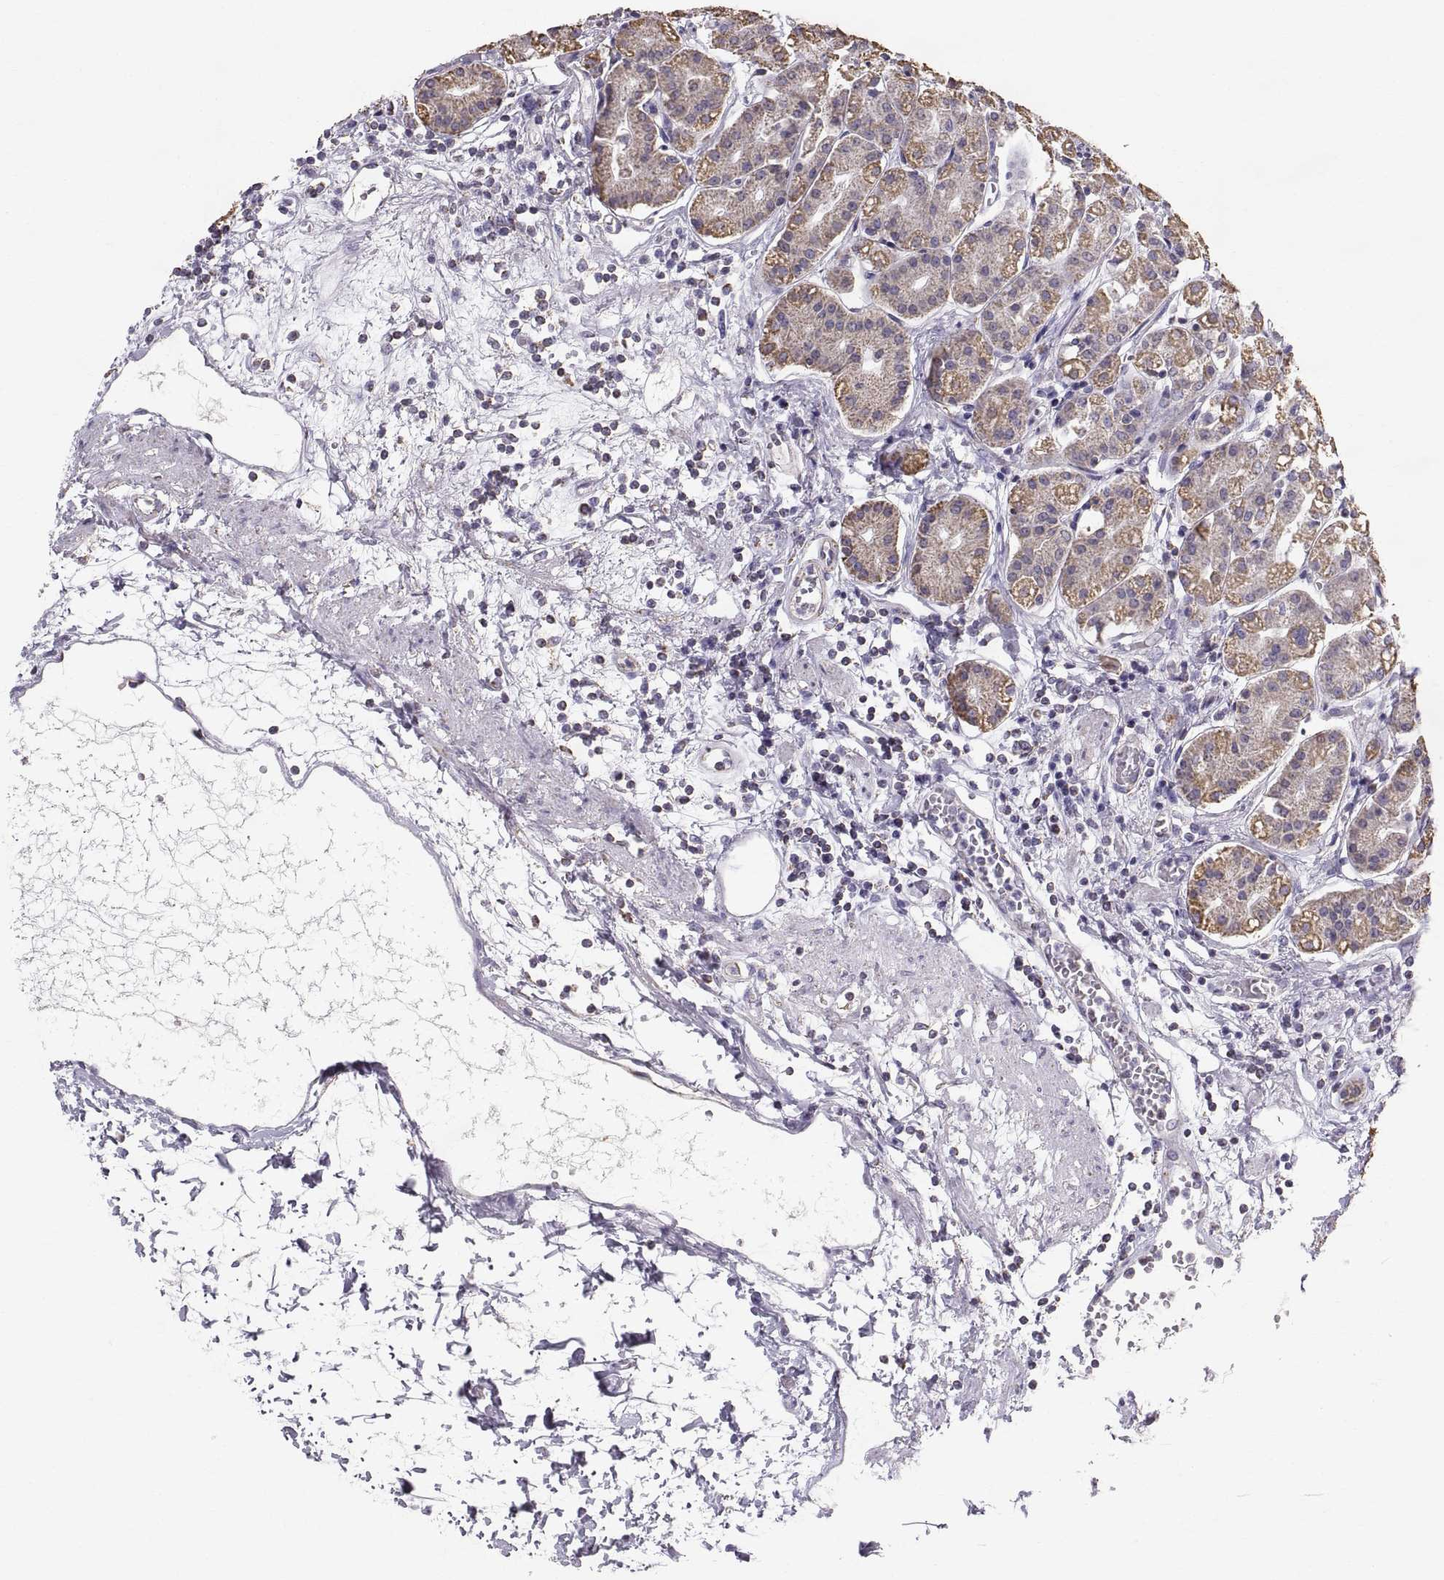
{"staining": {"intensity": "moderate", "quantity": "<25%", "location": "cytoplasmic/membranous"}, "tissue": "stomach", "cell_type": "Glandular cells", "image_type": "normal", "snomed": [{"axis": "morphology", "description": "Normal tissue, NOS"}, {"axis": "topography", "description": "Skeletal muscle"}, {"axis": "topography", "description": "Stomach"}], "caption": "Immunohistochemistry micrograph of benign human stomach stained for a protein (brown), which reveals low levels of moderate cytoplasmic/membranous staining in about <25% of glandular cells.", "gene": "STMND1", "patient": {"sex": "female", "age": 57}}